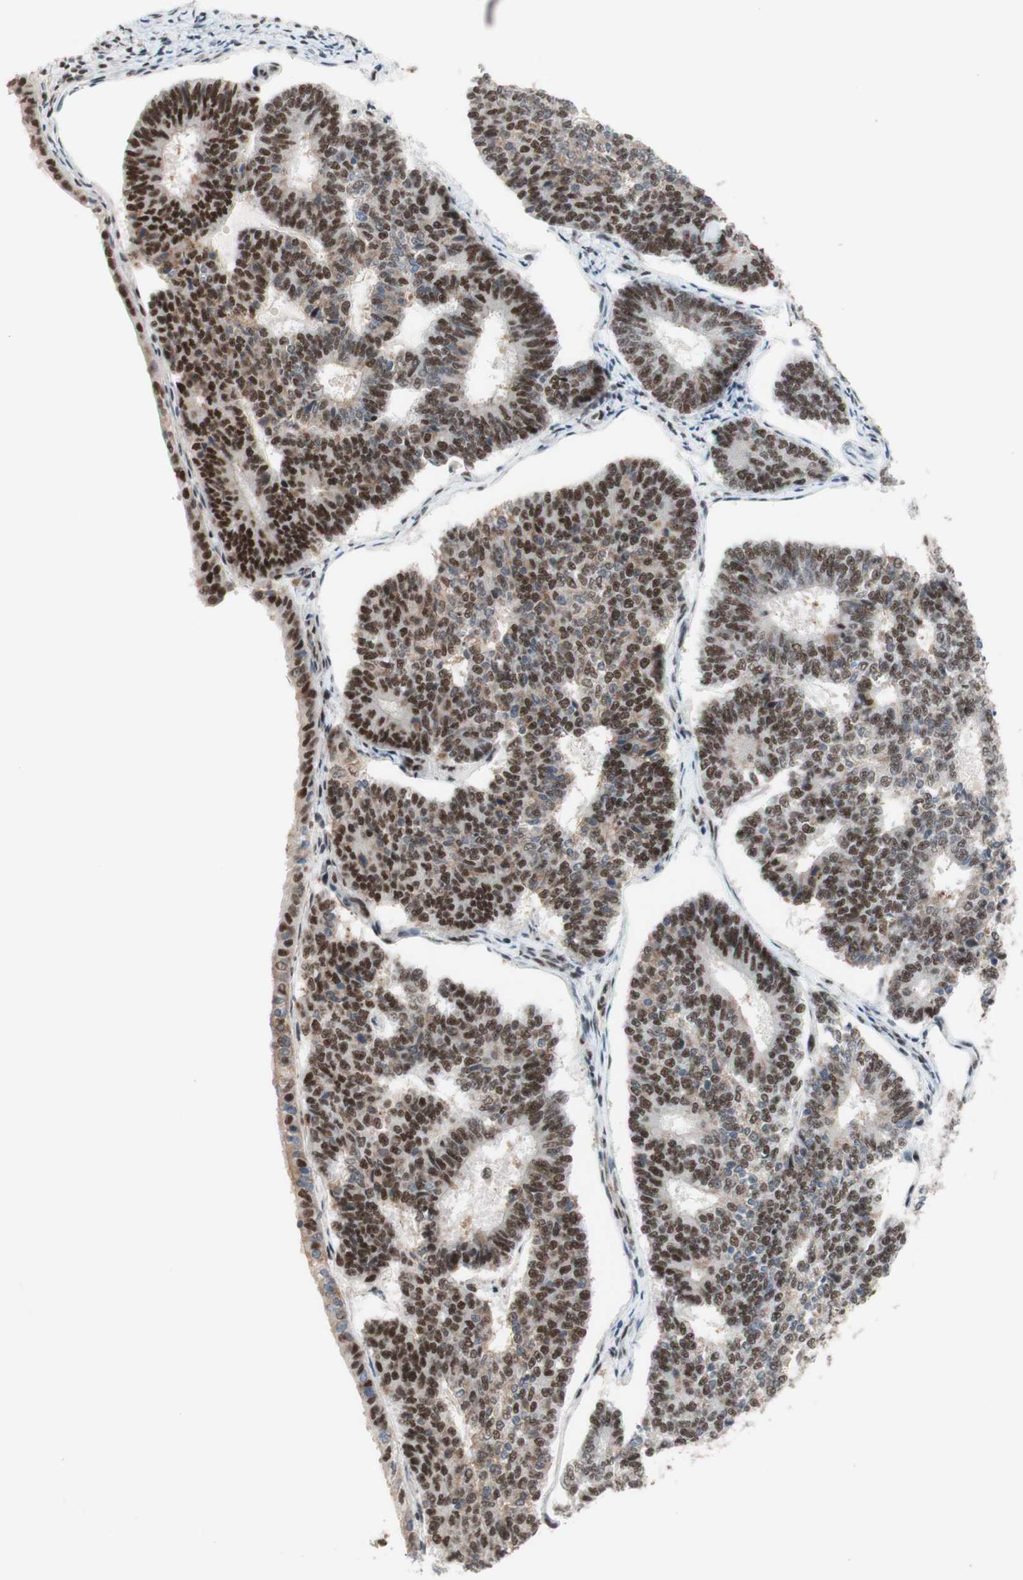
{"staining": {"intensity": "strong", "quantity": ">75%", "location": "nuclear"}, "tissue": "endometrial cancer", "cell_type": "Tumor cells", "image_type": "cancer", "snomed": [{"axis": "morphology", "description": "Adenocarcinoma, NOS"}, {"axis": "topography", "description": "Endometrium"}], "caption": "Strong nuclear protein staining is seen in approximately >75% of tumor cells in endometrial cancer. Nuclei are stained in blue.", "gene": "PRPF19", "patient": {"sex": "female", "age": 70}}